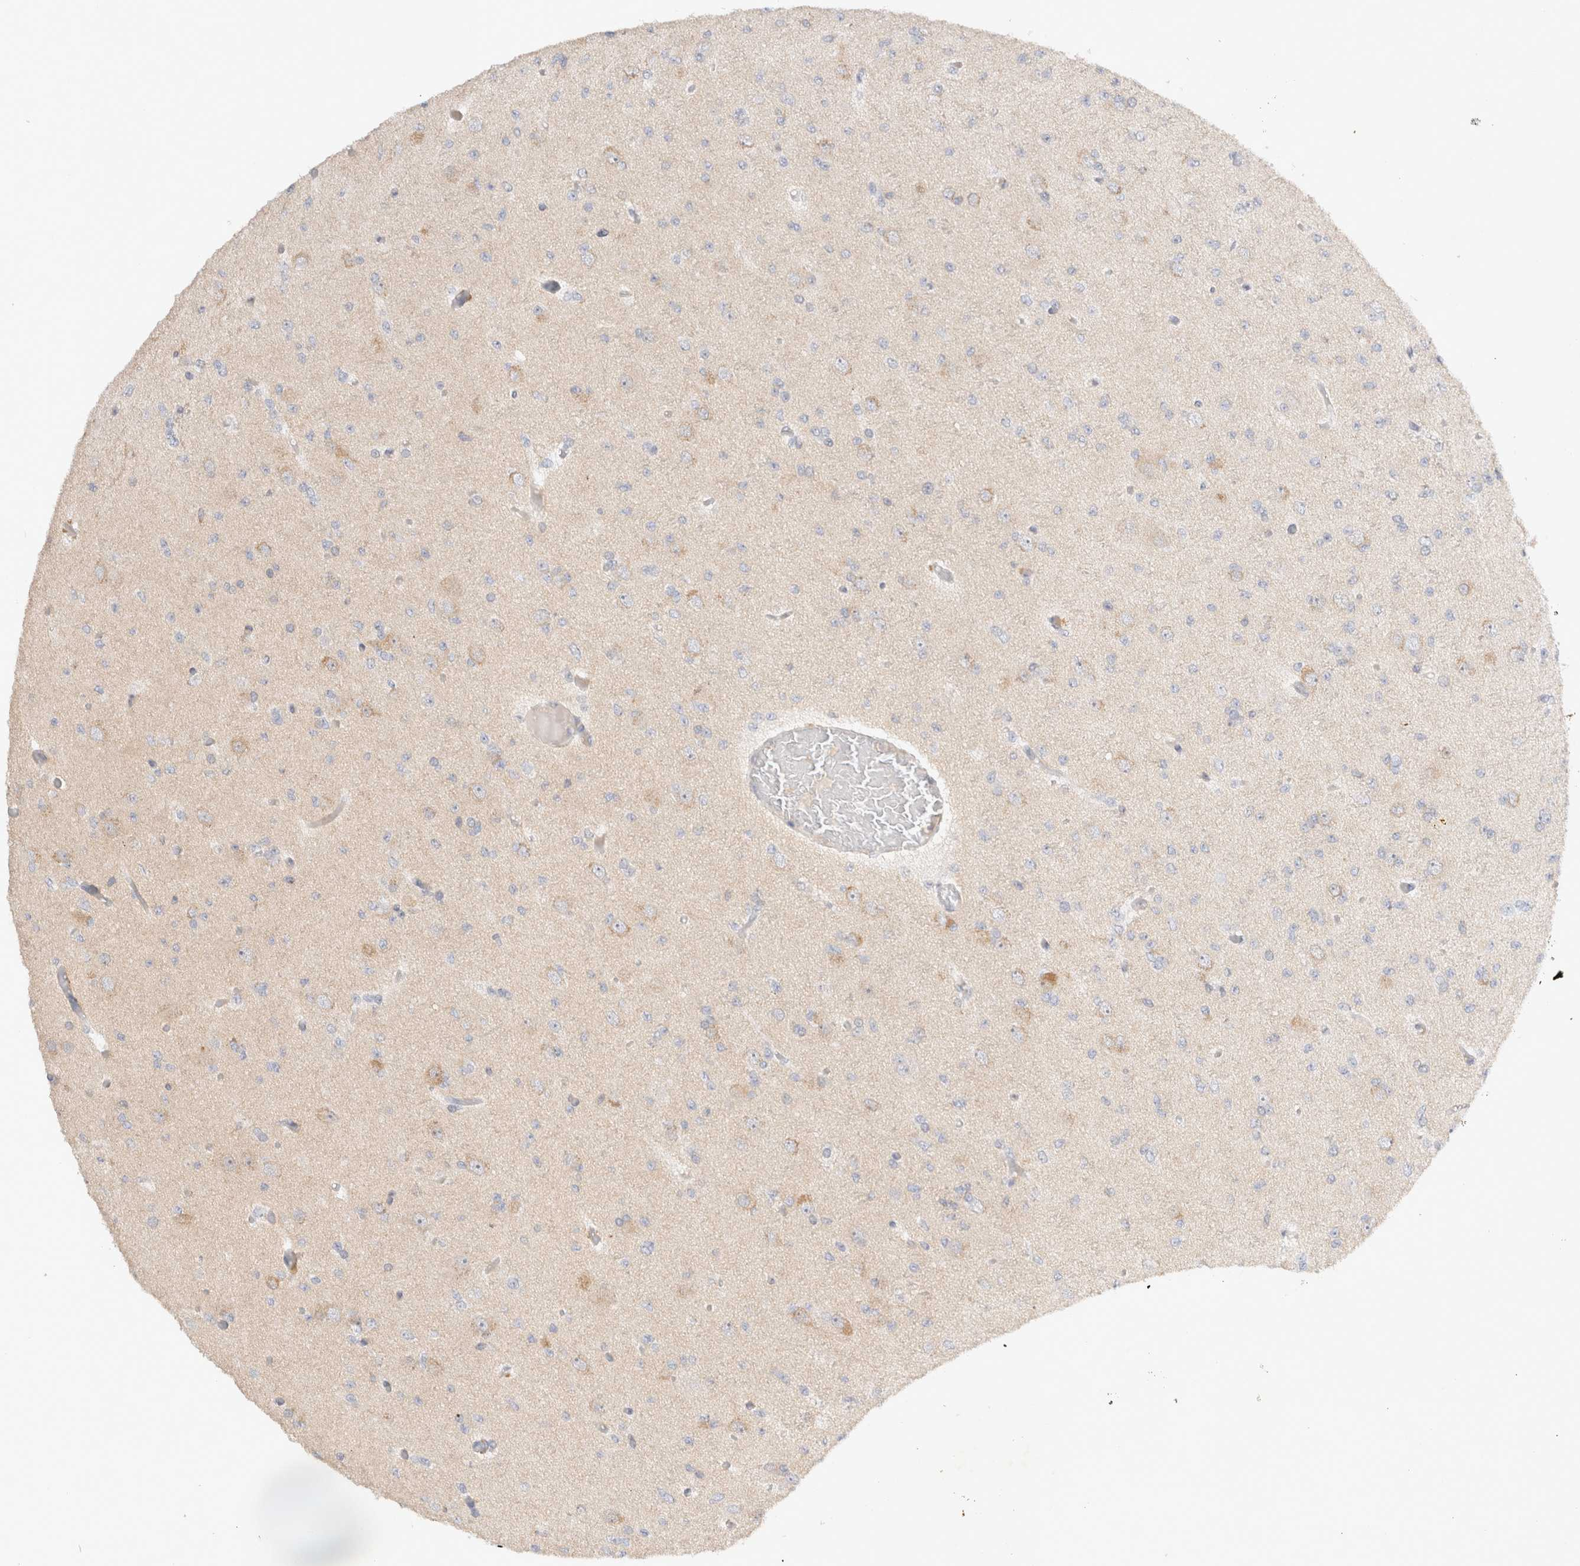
{"staining": {"intensity": "negative", "quantity": "none", "location": "none"}, "tissue": "glioma", "cell_type": "Tumor cells", "image_type": "cancer", "snomed": [{"axis": "morphology", "description": "Glioma, malignant, Low grade"}, {"axis": "topography", "description": "Brain"}], "caption": "A high-resolution micrograph shows immunohistochemistry staining of glioma, which displays no significant expression in tumor cells.", "gene": "NEDD4L", "patient": {"sex": "female", "age": 22}}